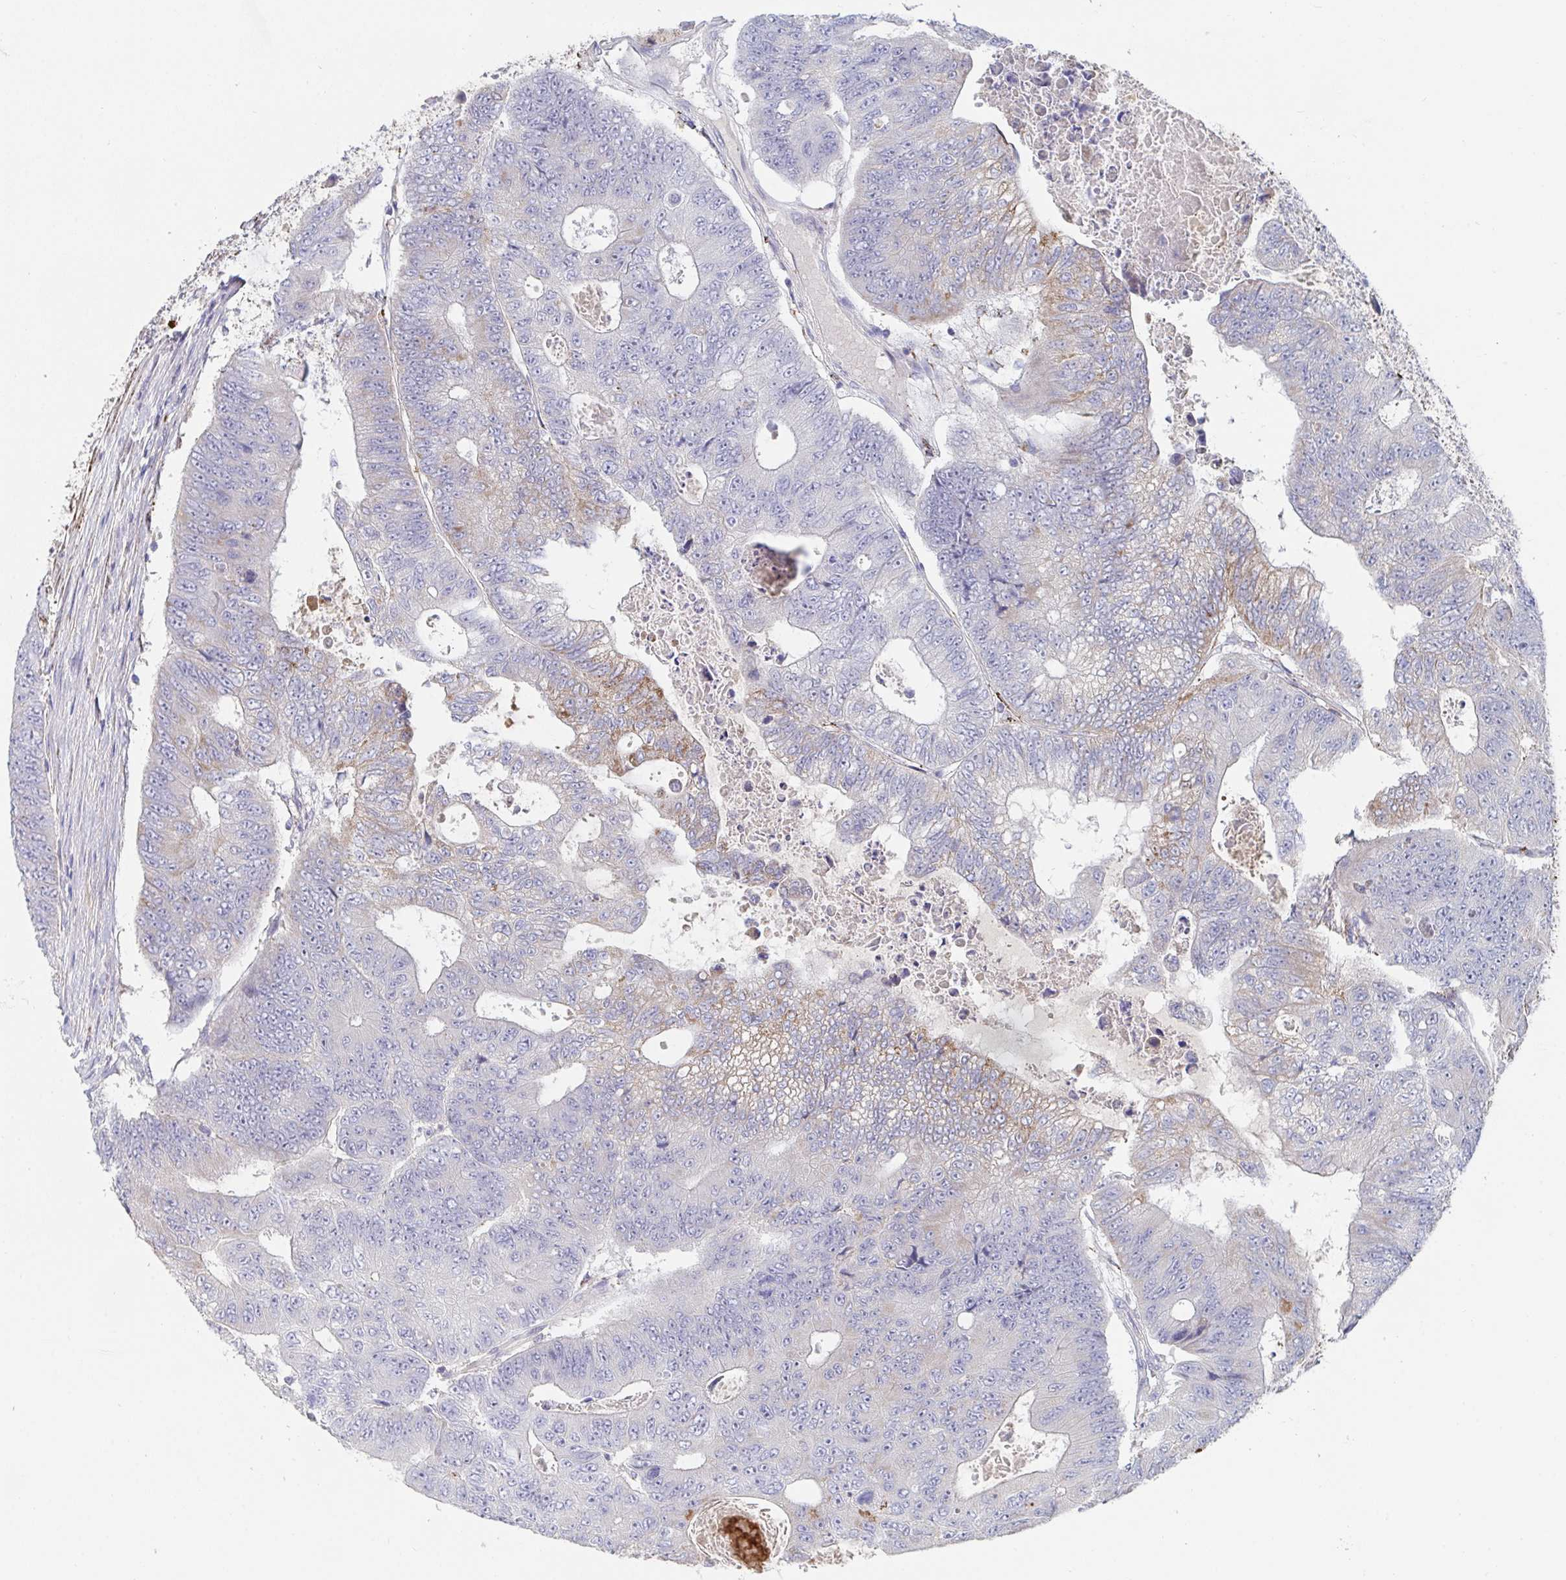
{"staining": {"intensity": "moderate", "quantity": "<25%", "location": "cytoplasmic/membranous"}, "tissue": "colorectal cancer", "cell_type": "Tumor cells", "image_type": "cancer", "snomed": [{"axis": "morphology", "description": "Adenocarcinoma, NOS"}, {"axis": "topography", "description": "Colon"}], "caption": "This histopathology image reveals immunohistochemistry (IHC) staining of human colorectal adenocarcinoma, with low moderate cytoplasmic/membranous staining in approximately <25% of tumor cells.", "gene": "FAM156B", "patient": {"sex": "female", "age": 48}}